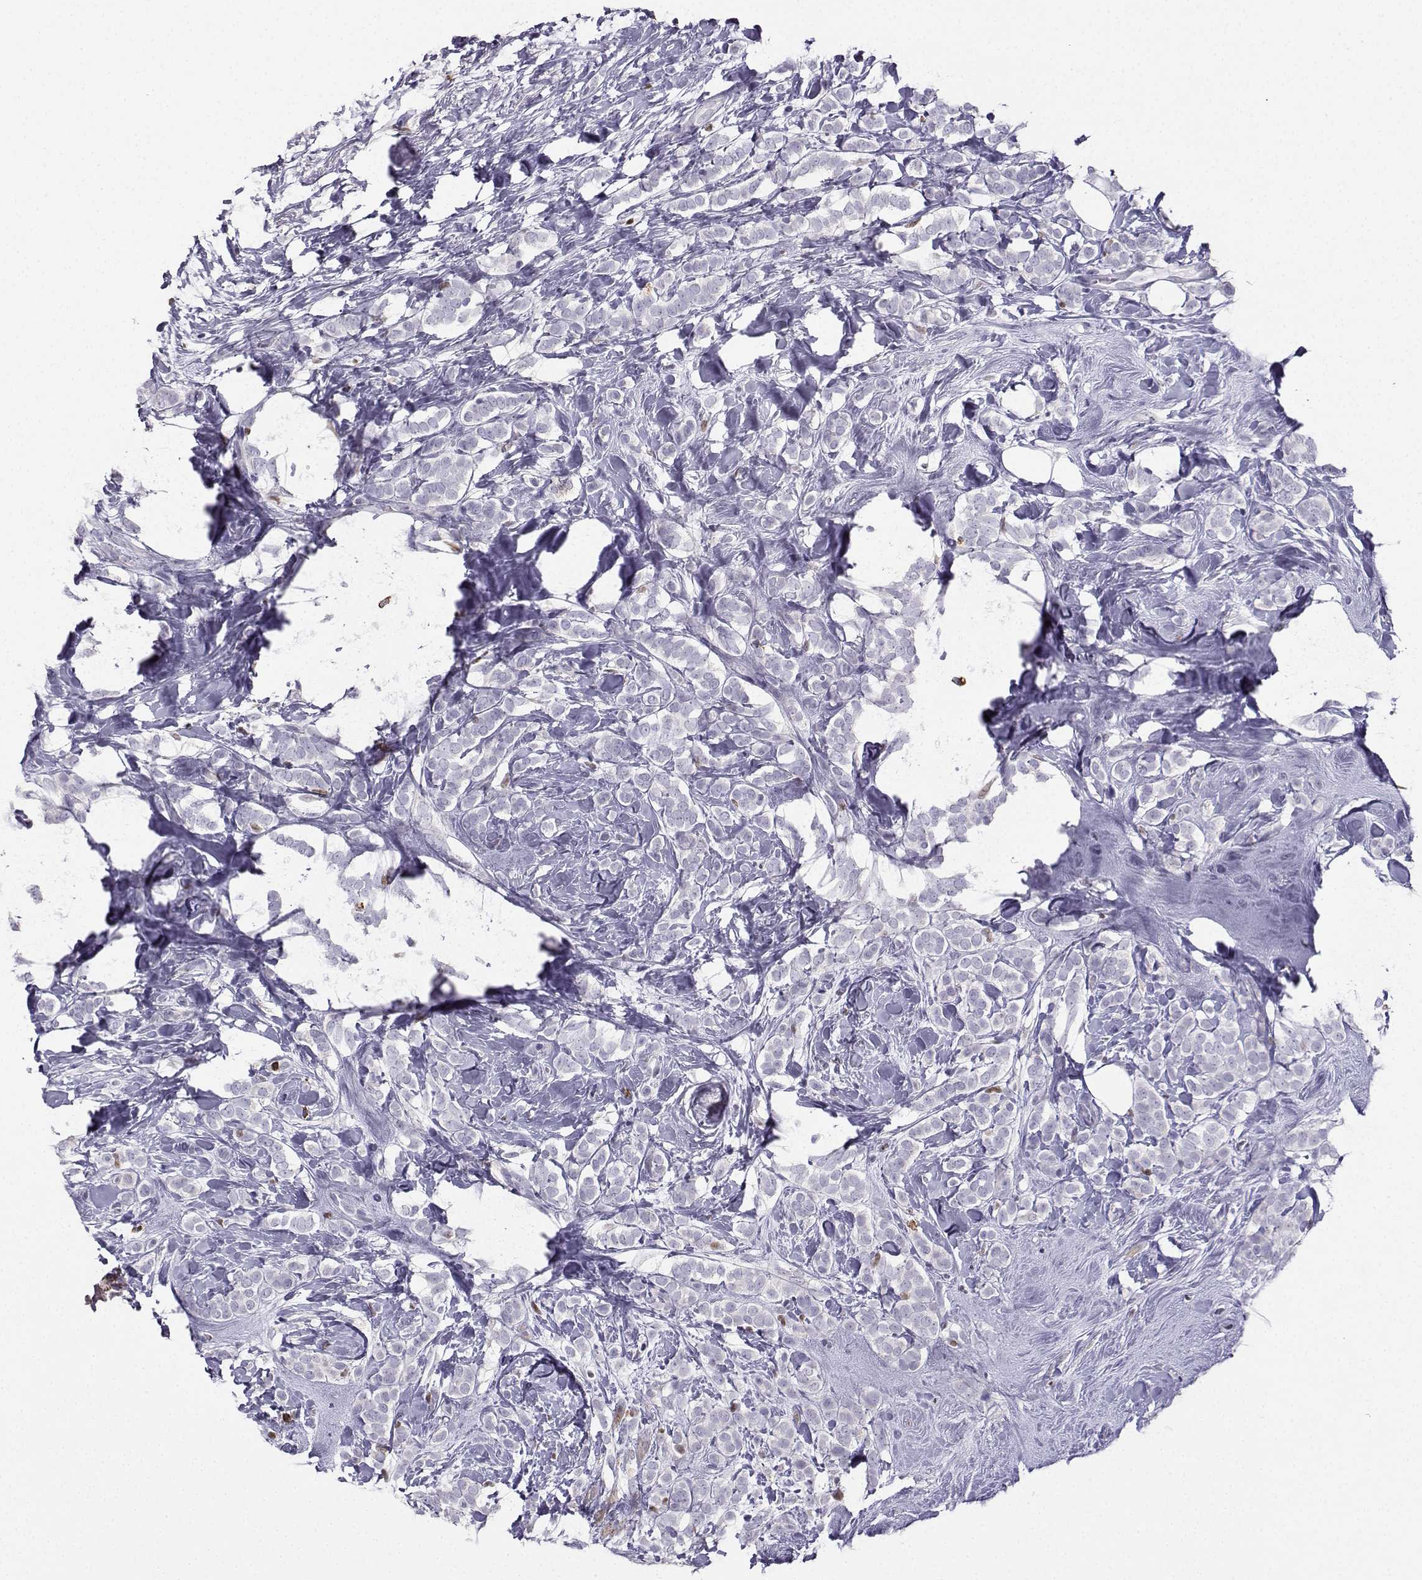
{"staining": {"intensity": "negative", "quantity": "none", "location": "none"}, "tissue": "breast cancer", "cell_type": "Tumor cells", "image_type": "cancer", "snomed": [{"axis": "morphology", "description": "Lobular carcinoma"}, {"axis": "topography", "description": "Breast"}], "caption": "Immunohistochemical staining of human lobular carcinoma (breast) reveals no significant expression in tumor cells.", "gene": "DCLK3", "patient": {"sex": "female", "age": 49}}